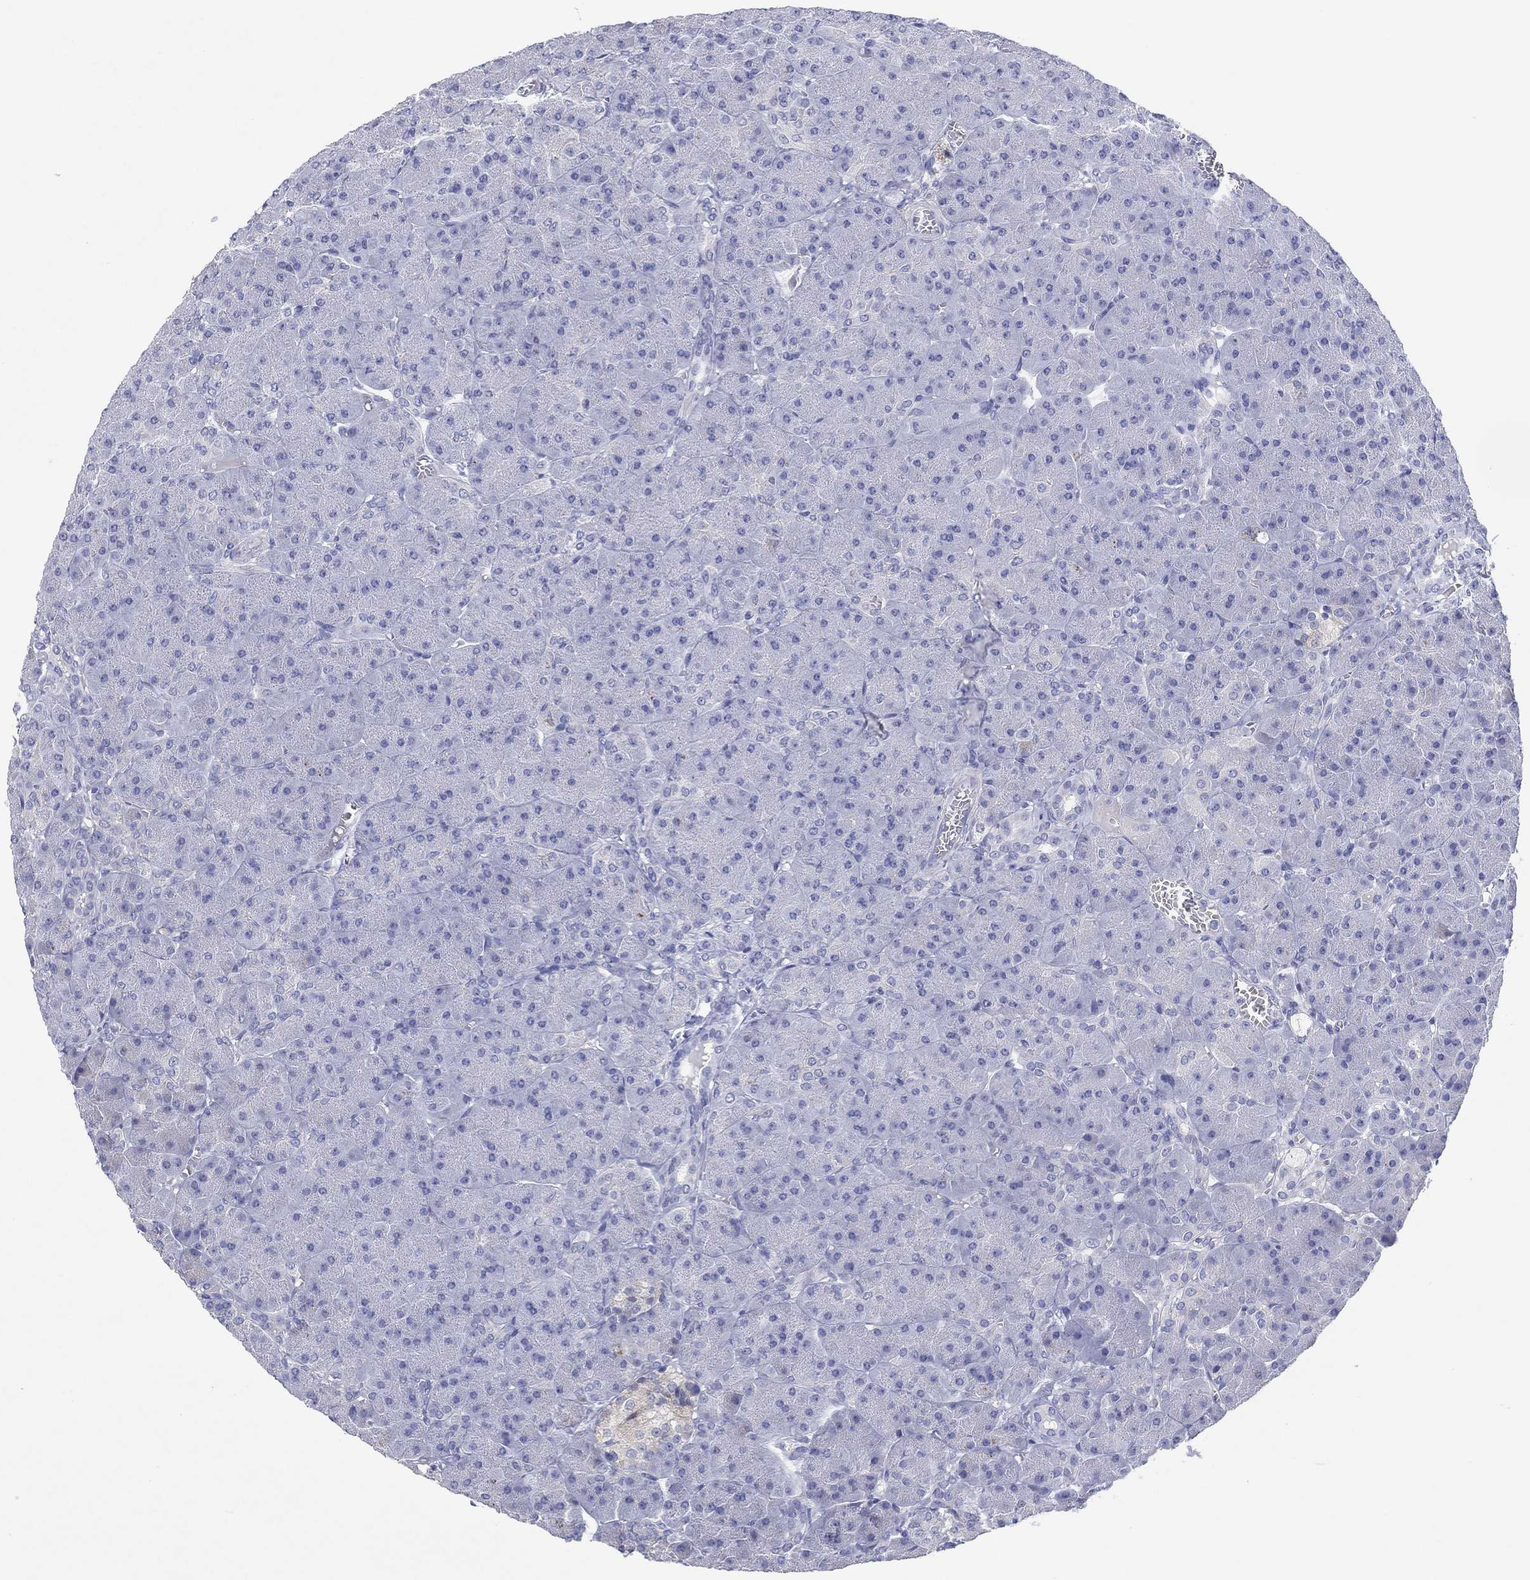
{"staining": {"intensity": "negative", "quantity": "none", "location": "none"}, "tissue": "pancreas", "cell_type": "Exocrine glandular cells", "image_type": "normal", "snomed": [{"axis": "morphology", "description": "Normal tissue, NOS"}, {"axis": "topography", "description": "Pancreas"}], "caption": "There is no significant staining in exocrine glandular cells of pancreas. (Immunohistochemistry, brightfield microscopy, high magnification).", "gene": "HDC", "patient": {"sex": "male", "age": 61}}